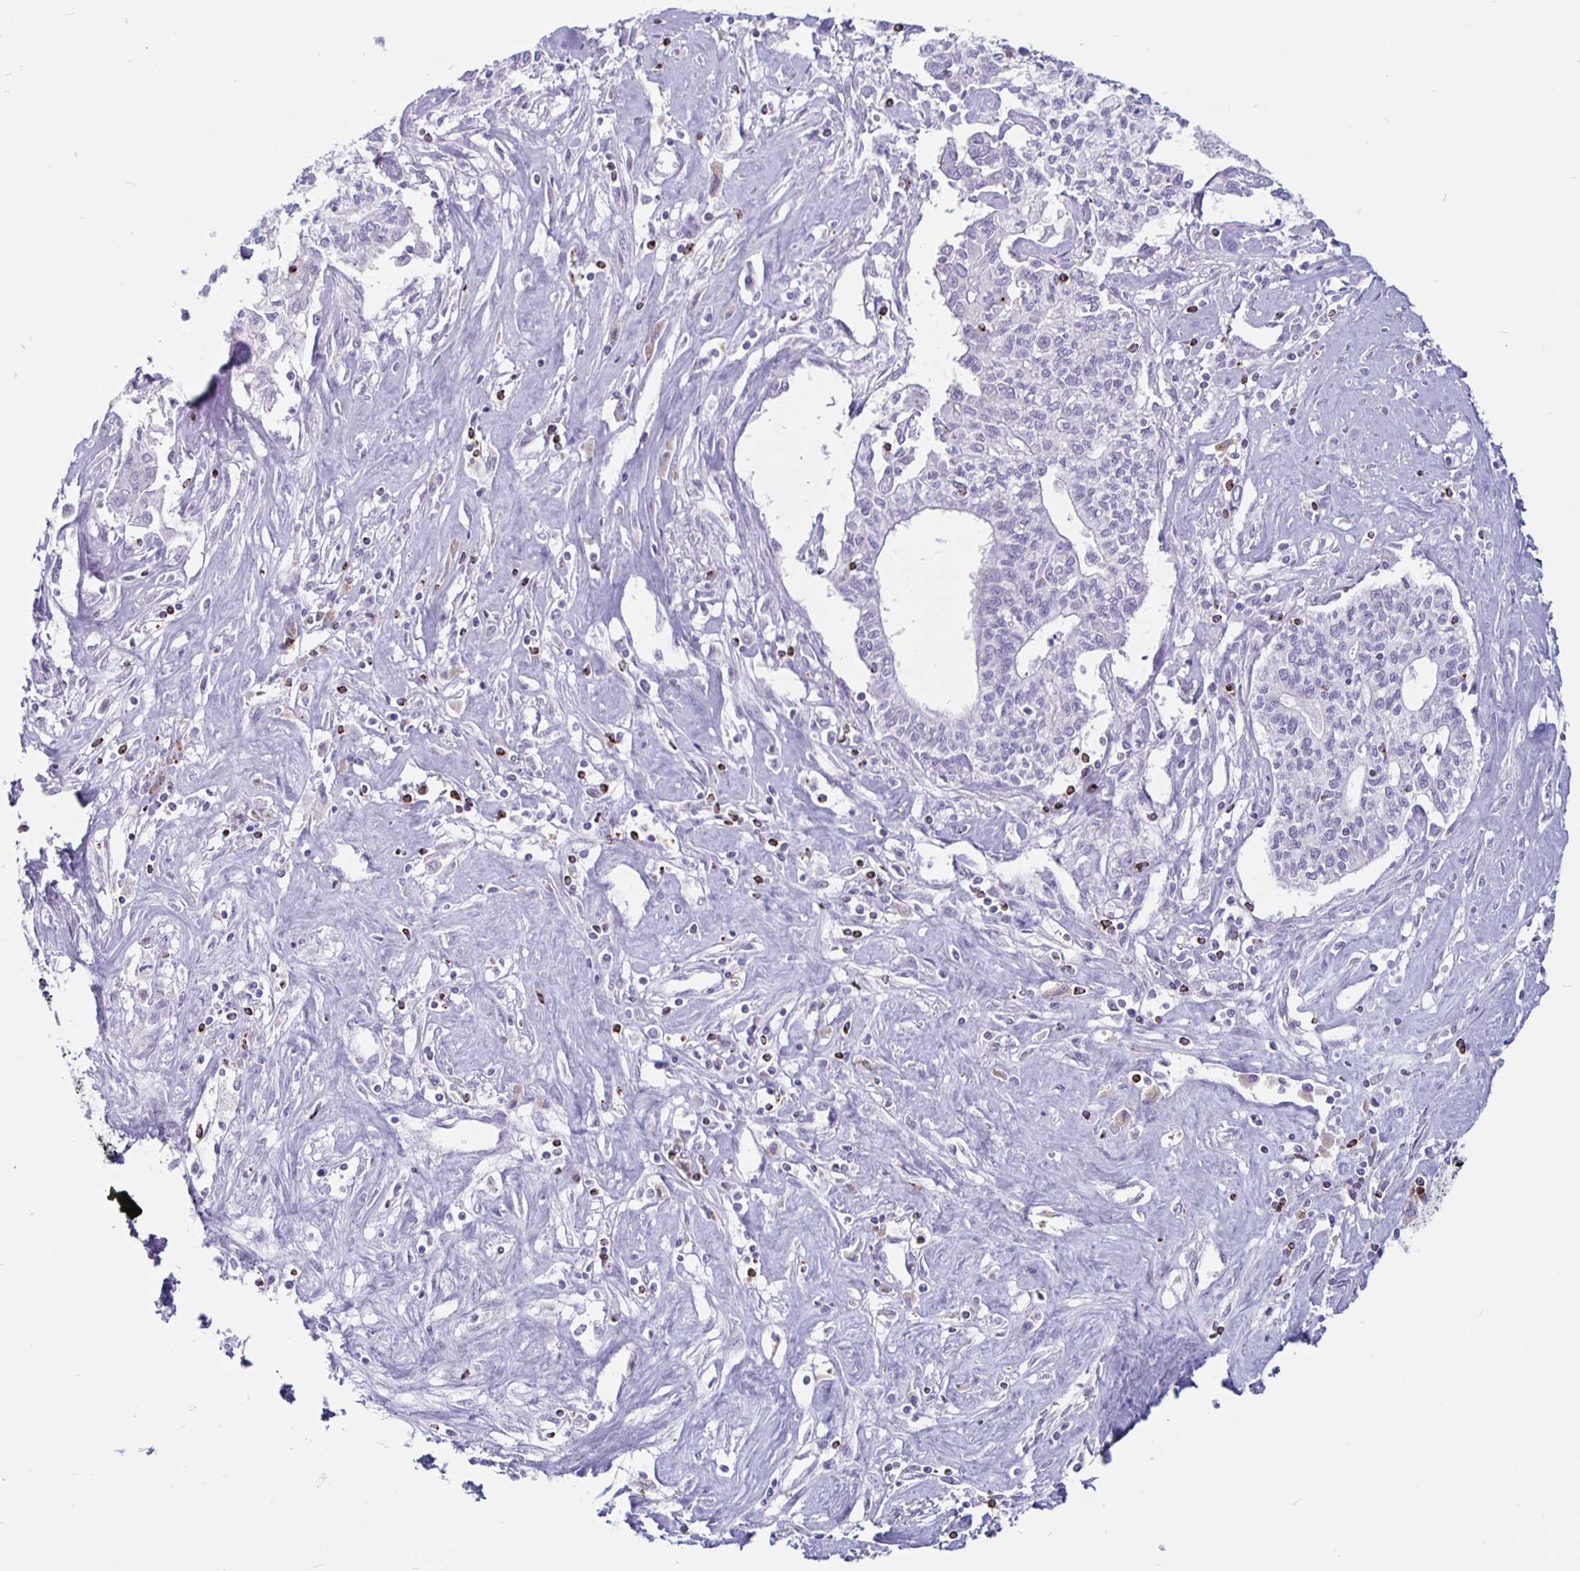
{"staining": {"intensity": "negative", "quantity": "none", "location": "none"}, "tissue": "liver cancer", "cell_type": "Tumor cells", "image_type": "cancer", "snomed": [{"axis": "morphology", "description": "Cholangiocarcinoma"}, {"axis": "topography", "description": "Liver"}], "caption": "Immunohistochemical staining of liver cancer shows no significant expression in tumor cells. Brightfield microscopy of immunohistochemistry (IHC) stained with DAB (brown) and hematoxylin (blue), captured at high magnification.", "gene": "GZMK", "patient": {"sex": "female", "age": 61}}